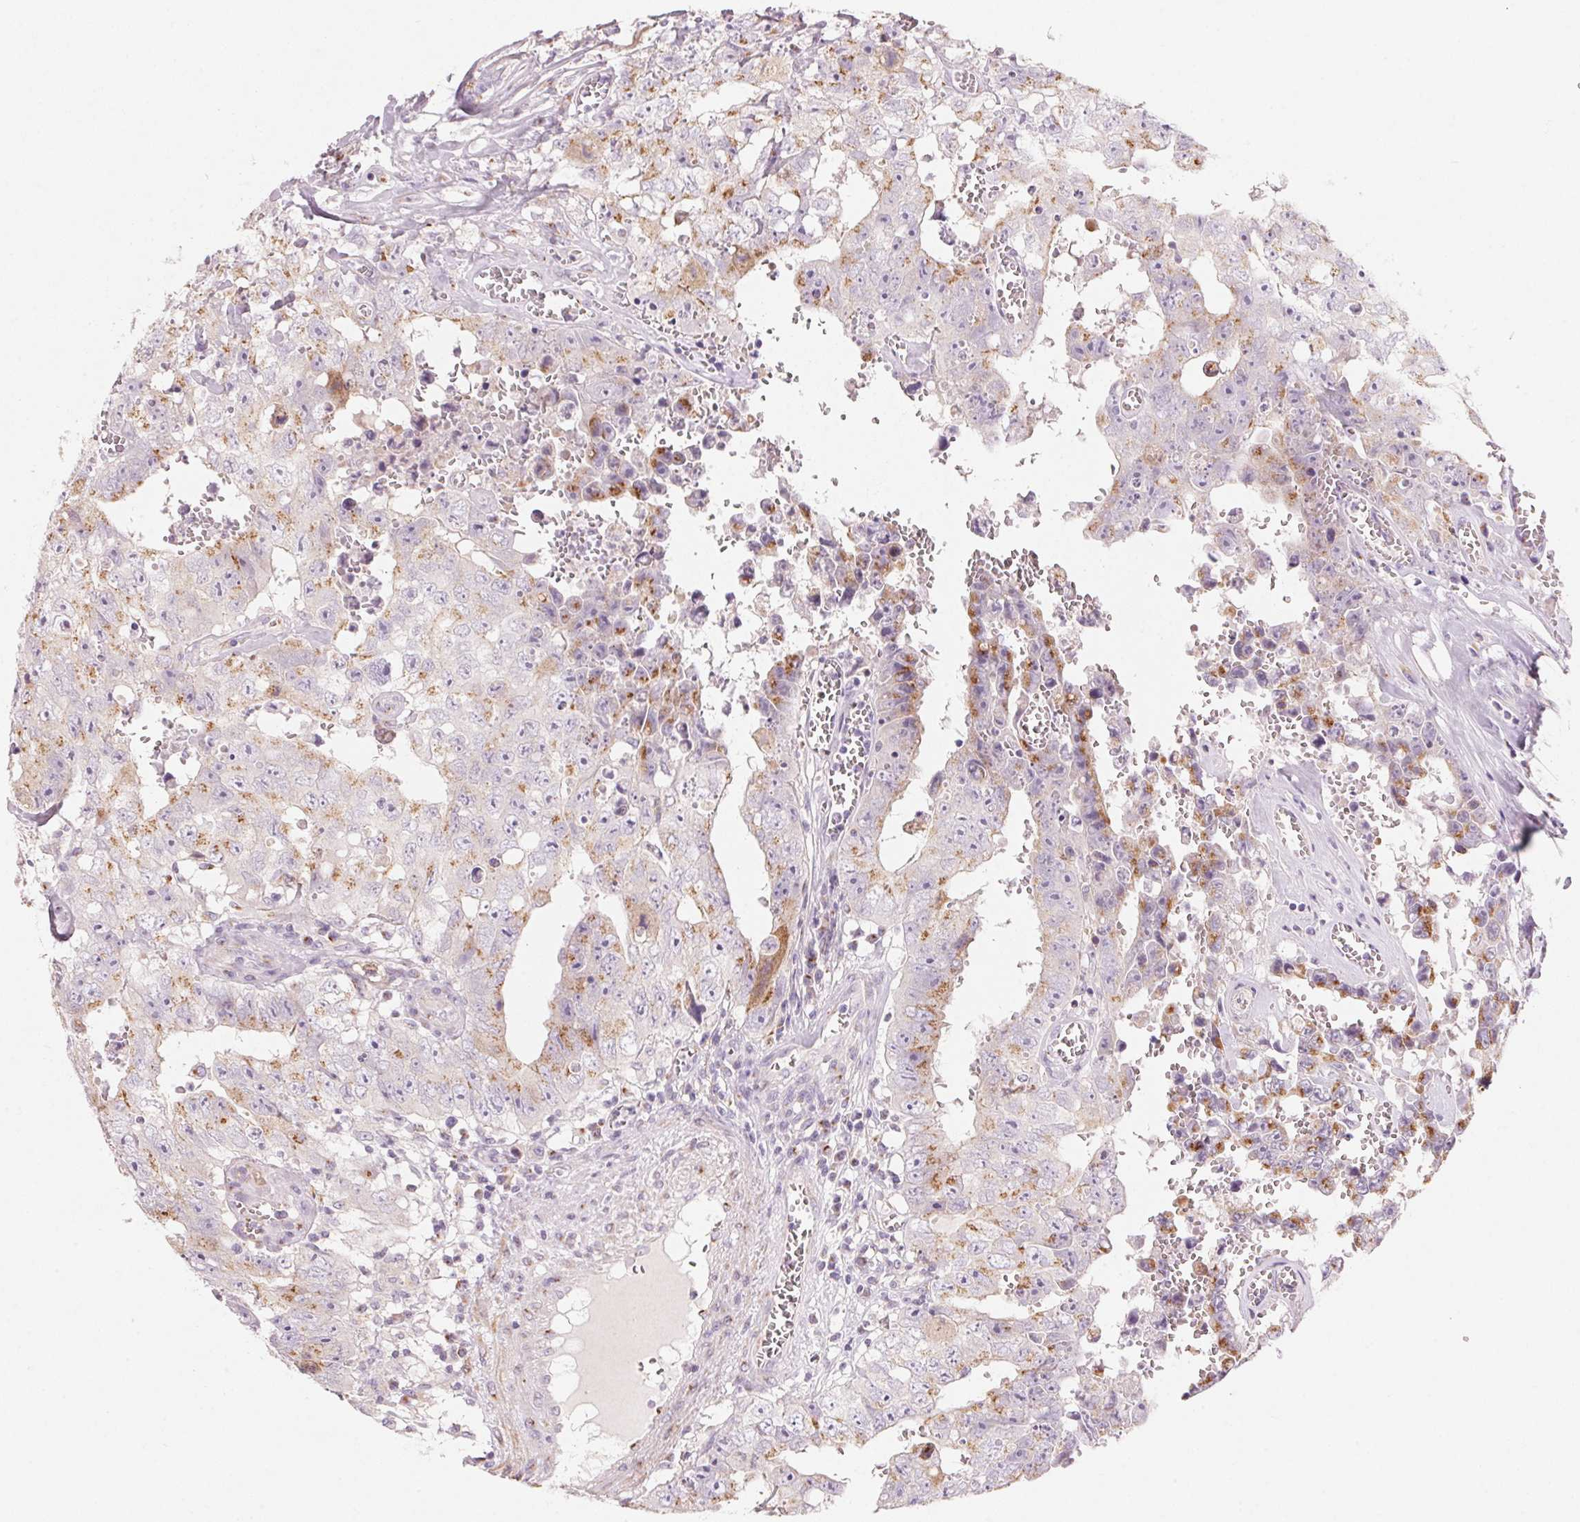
{"staining": {"intensity": "moderate", "quantity": "<25%", "location": "cytoplasmic/membranous"}, "tissue": "testis cancer", "cell_type": "Tumor cells", "image_type": "cancer", "snomed": [{"axis": "morphology", "description": "Carcinoma, Embryonal, NOS"}, {"axis": "topography", "description": "Testis"}], "caption": "Tumor cells exhibit moderate cytoplasmic/membranous positivity in about <25% of cells in testis cancer. (DAB = brown stain, brightfield microscopy at high magnification).", "gene": "DRAM2", "patient": {"sex": "male", "age": 36}}